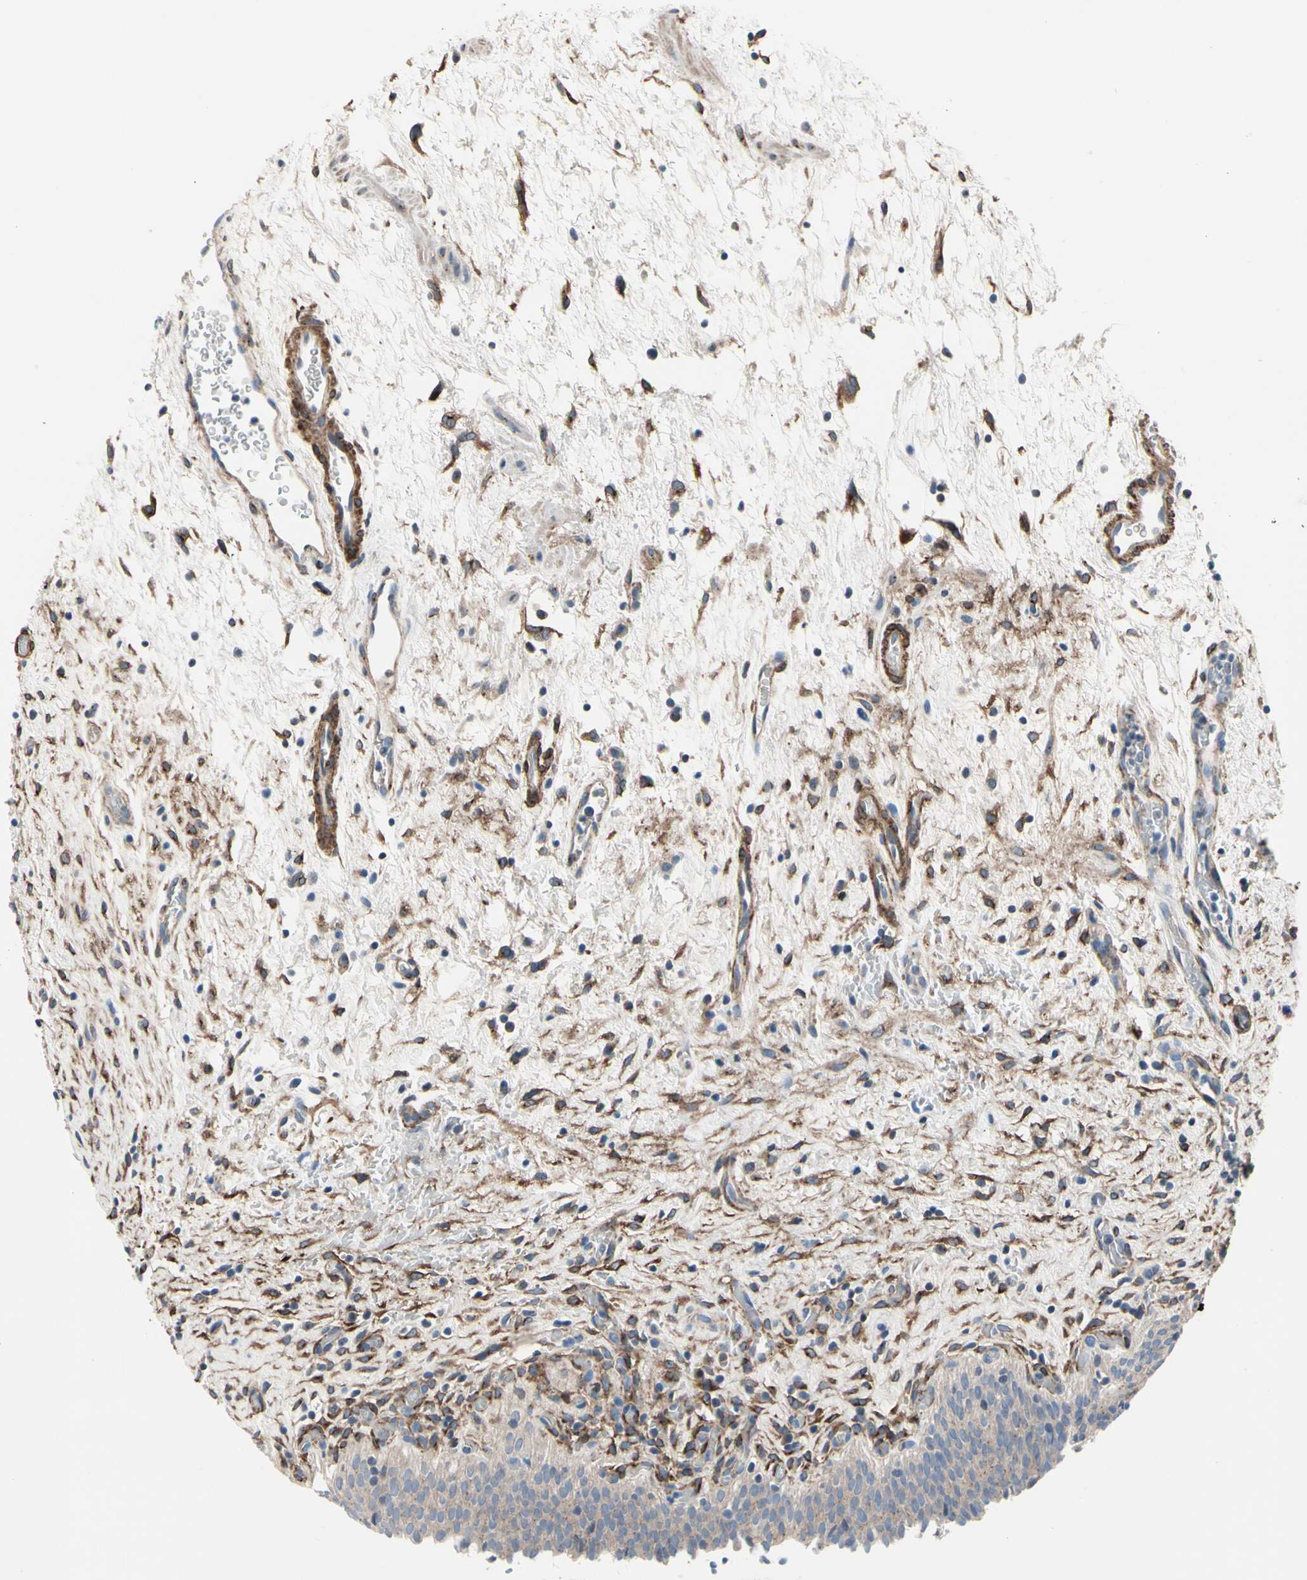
{"staining": {"intensity": "weak", "quantity": "<25%", "location": "cytoplasmic/membranous"}, "tissue": "urinary bladder", "cell_type": "Urothelial cells", "image_type": "normal", "snomed": [{"axis": "morphology", "description": "Normal tissue, NOS"}, {"axis": "topography", "description": "Urinary bladder"}], "caption": "A high-resolution photomicrograph shows immunohistochemistry staining of benign urinary bladder, which shows no significant staining in urothelial cells. (DAB immunohistochemistry (IHC) with hematoxylin counter stain).", "gene": "PRKAR2B", "patient": {"sex": "male", "age": 51}}